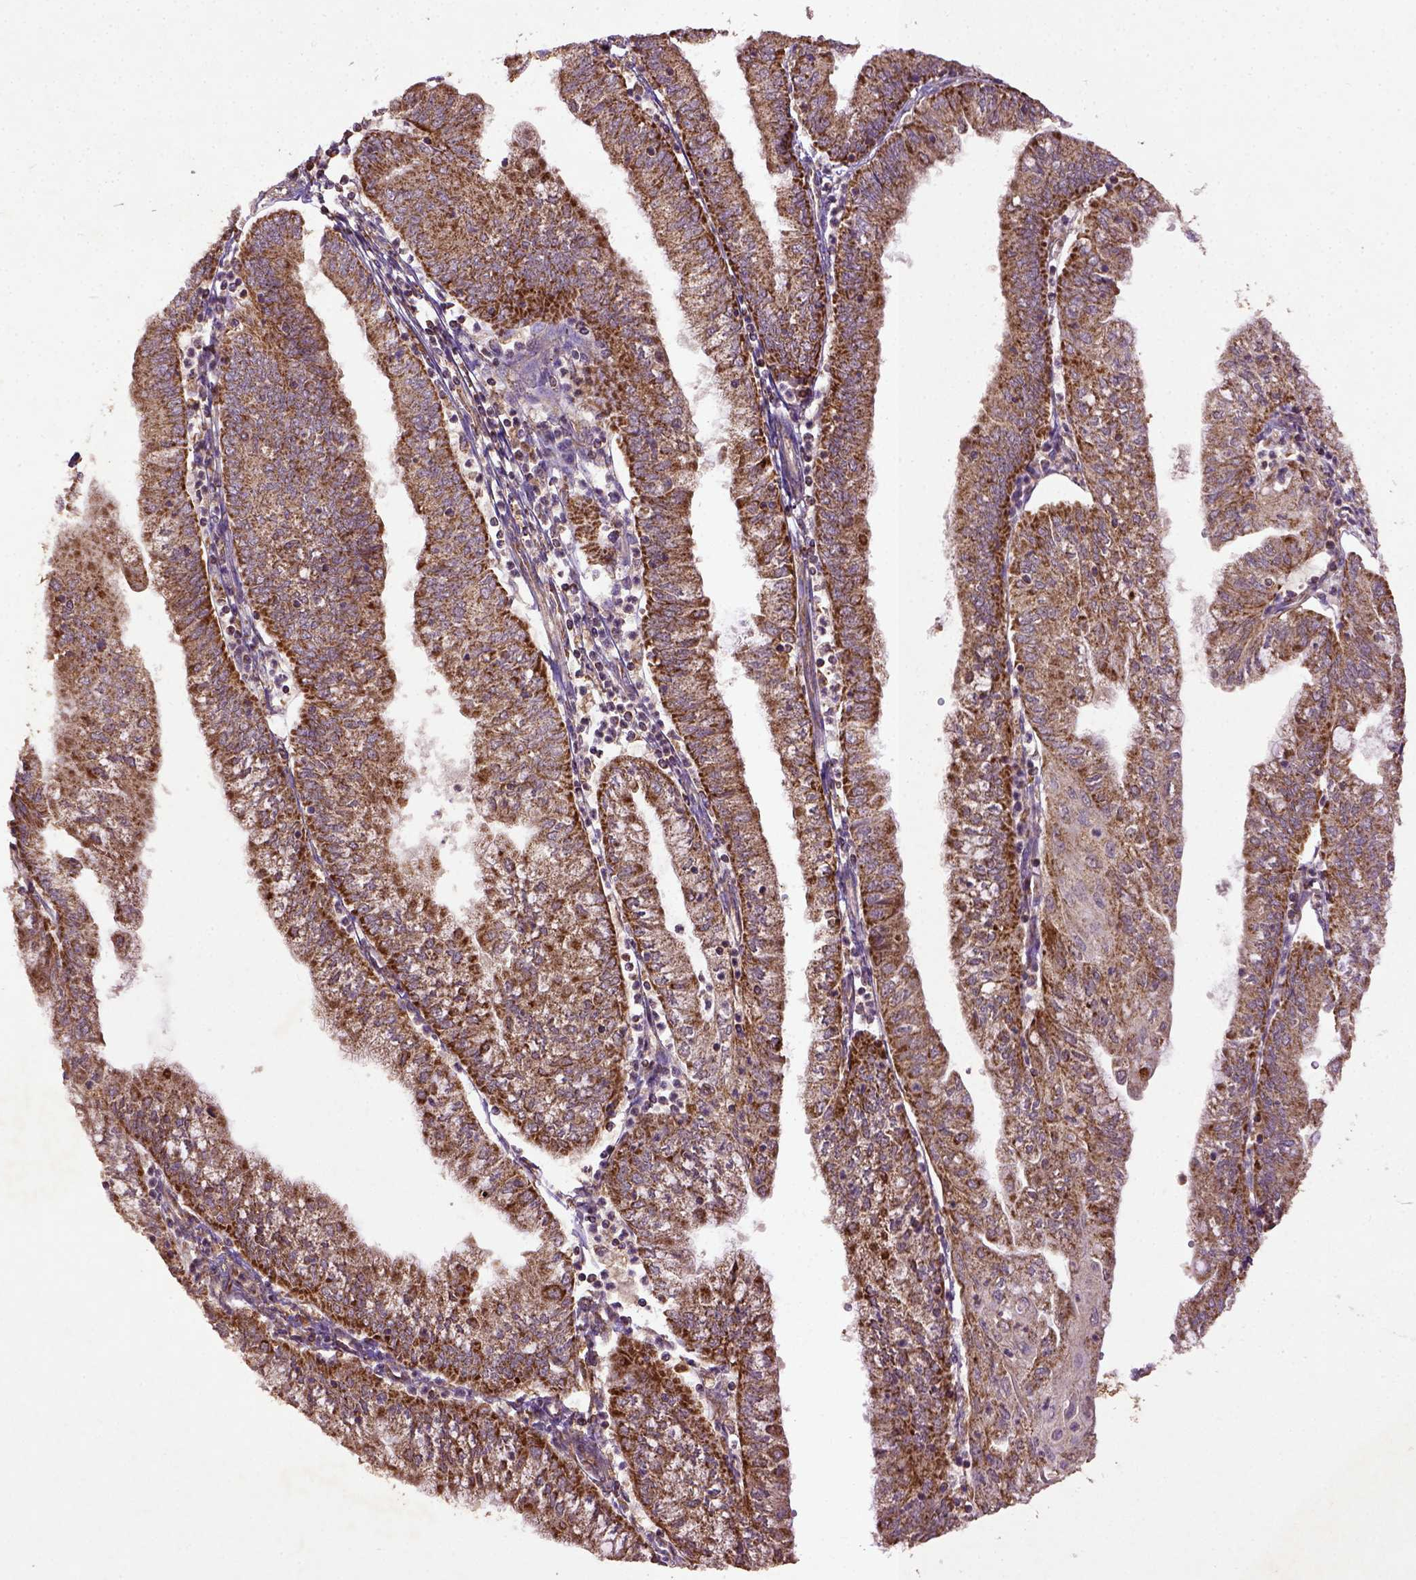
{"staining": {"intensity": "strong", "quantity": ">75%", "location": "cytoplasmic/membranous"}, "tissue": "endometrial cancer", "cell_type": "Tumor cells", "image_type": "cancer", "snomed": [{"axis": "morphology", "description": "Adenocarcinoma, NOS"}, {"axis": "topography", "description": "Endometrium"}], "caption": "There is high levels of strong cytoplasmic/membranous staining in tumor cells of endometrial cancer (adenocarcinoma), as demonstrated by immunohistochemical staining (brown color).", "gene": "MT-CO1", "patient": {"sex": "female", "age": 55}}